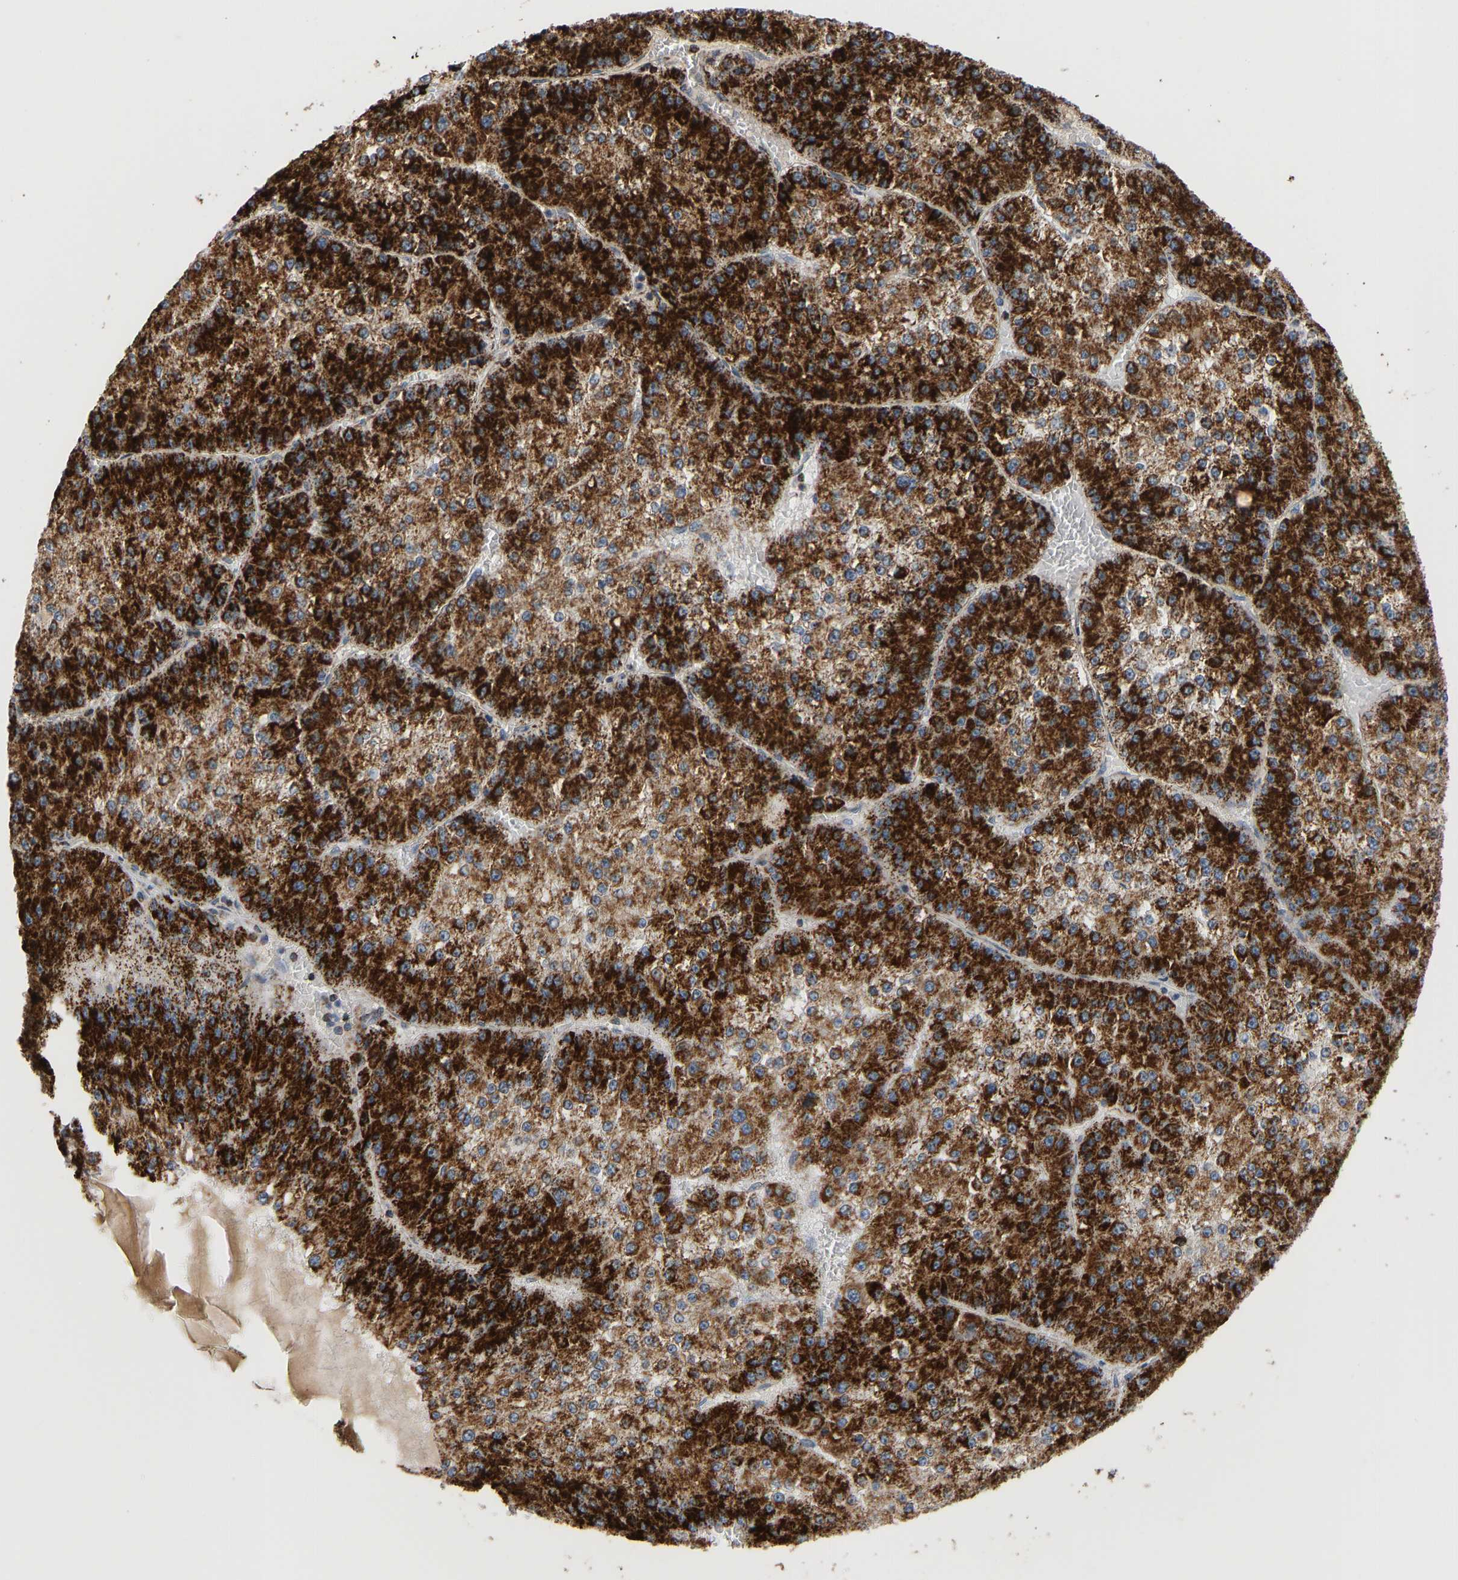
{"staining": {"intensity": "strong", "quantity": ">75%", "location": "cytoplasmic/membranous"}, "tissue": "liver cancer", "cell_type": "Tumor cells", "image_type": "cancer", "snomed": [{"axis": "morphology", "description": "Carcinoma, Hepatocellular, NOS"}, {"axis": "topography", "description": "Liver"}], "caption": "The immunohistochemical stain shows strong cytoplasmic/membranous positivity in tumor cells of liver cancer tissue.", "gene": "GPSM2", "patient": {"sex": "female", "age": 73}}